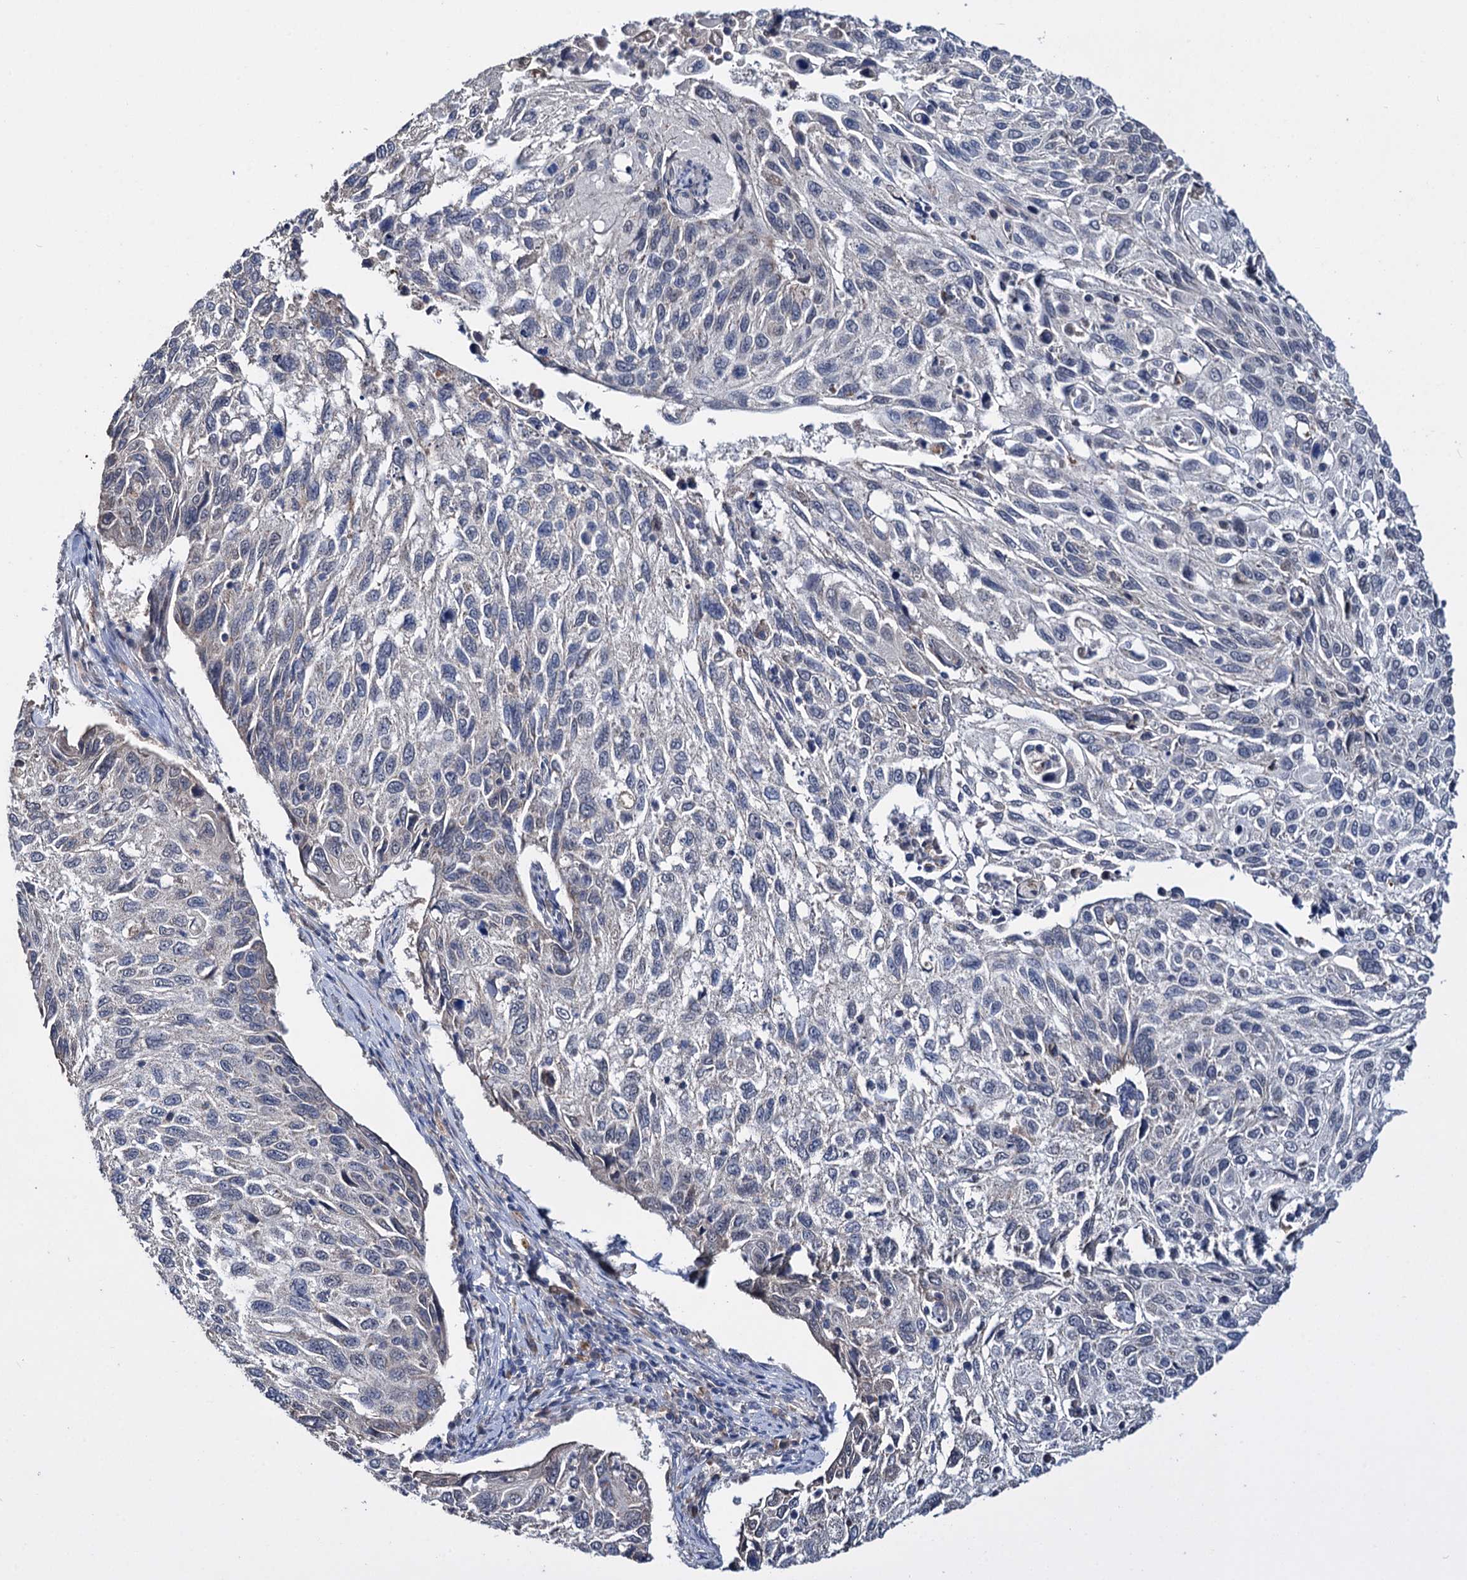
{"staining": {"intensity": "negative", "quantity": "none", "location": "none"}, "tissue": "cervical cancer", "cell_type": "Tumor cells", "image_type": "cancer", "snomed": [{"axis": "morphology", "description": "Squamous cell carcinoma, NOS"}, {"axis": "topography", "description": "Cervix"}], "caption": "This micrograph is of cervical cancer stained with immunohistochemistry (IHC) to label a protein in brown with the nuclei are counter-stained blue. There is no positivity in tumor cells.", "gene": "CLPB", "patient": {"sex": "female", "age": 70}}